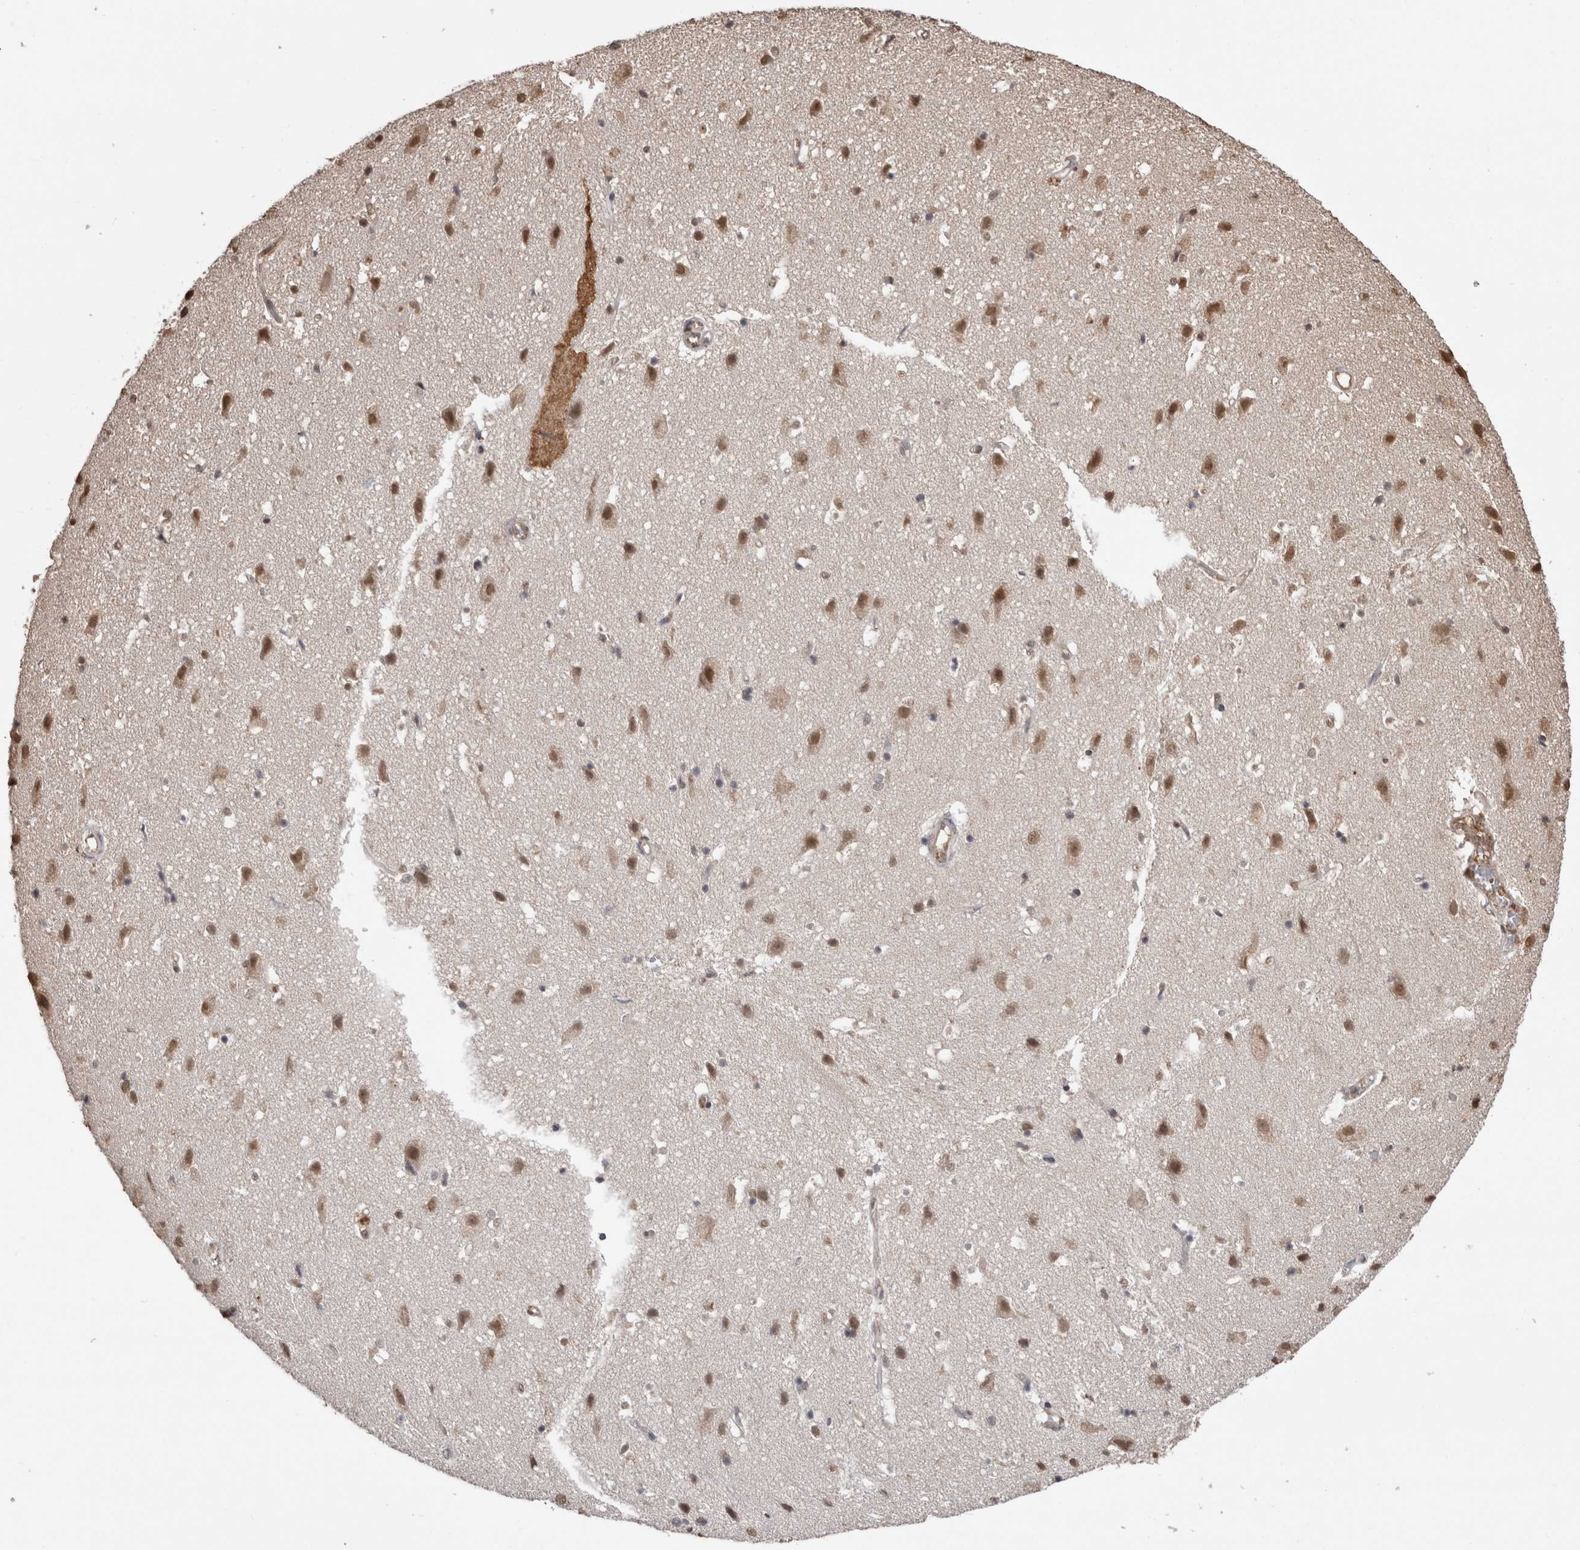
{"staining": {"intensity": "negative", "quantity": "none", "location": "none"}, "tissue": "cerebral cortex", "cell_type": "Endothelial cells", "image_type": "normal", "snomed": [{"axis": "morphology", "description": "Normal tissue, NOS"}, {"axis": "topography", "description": "Cerebral cortex"}], "caption": "The photomicrograph demonstrates no staining of endothelial cells in normal cerebral cortex.", "gene": "PAK4", "patient": {"sex": "male", "age": 54}}